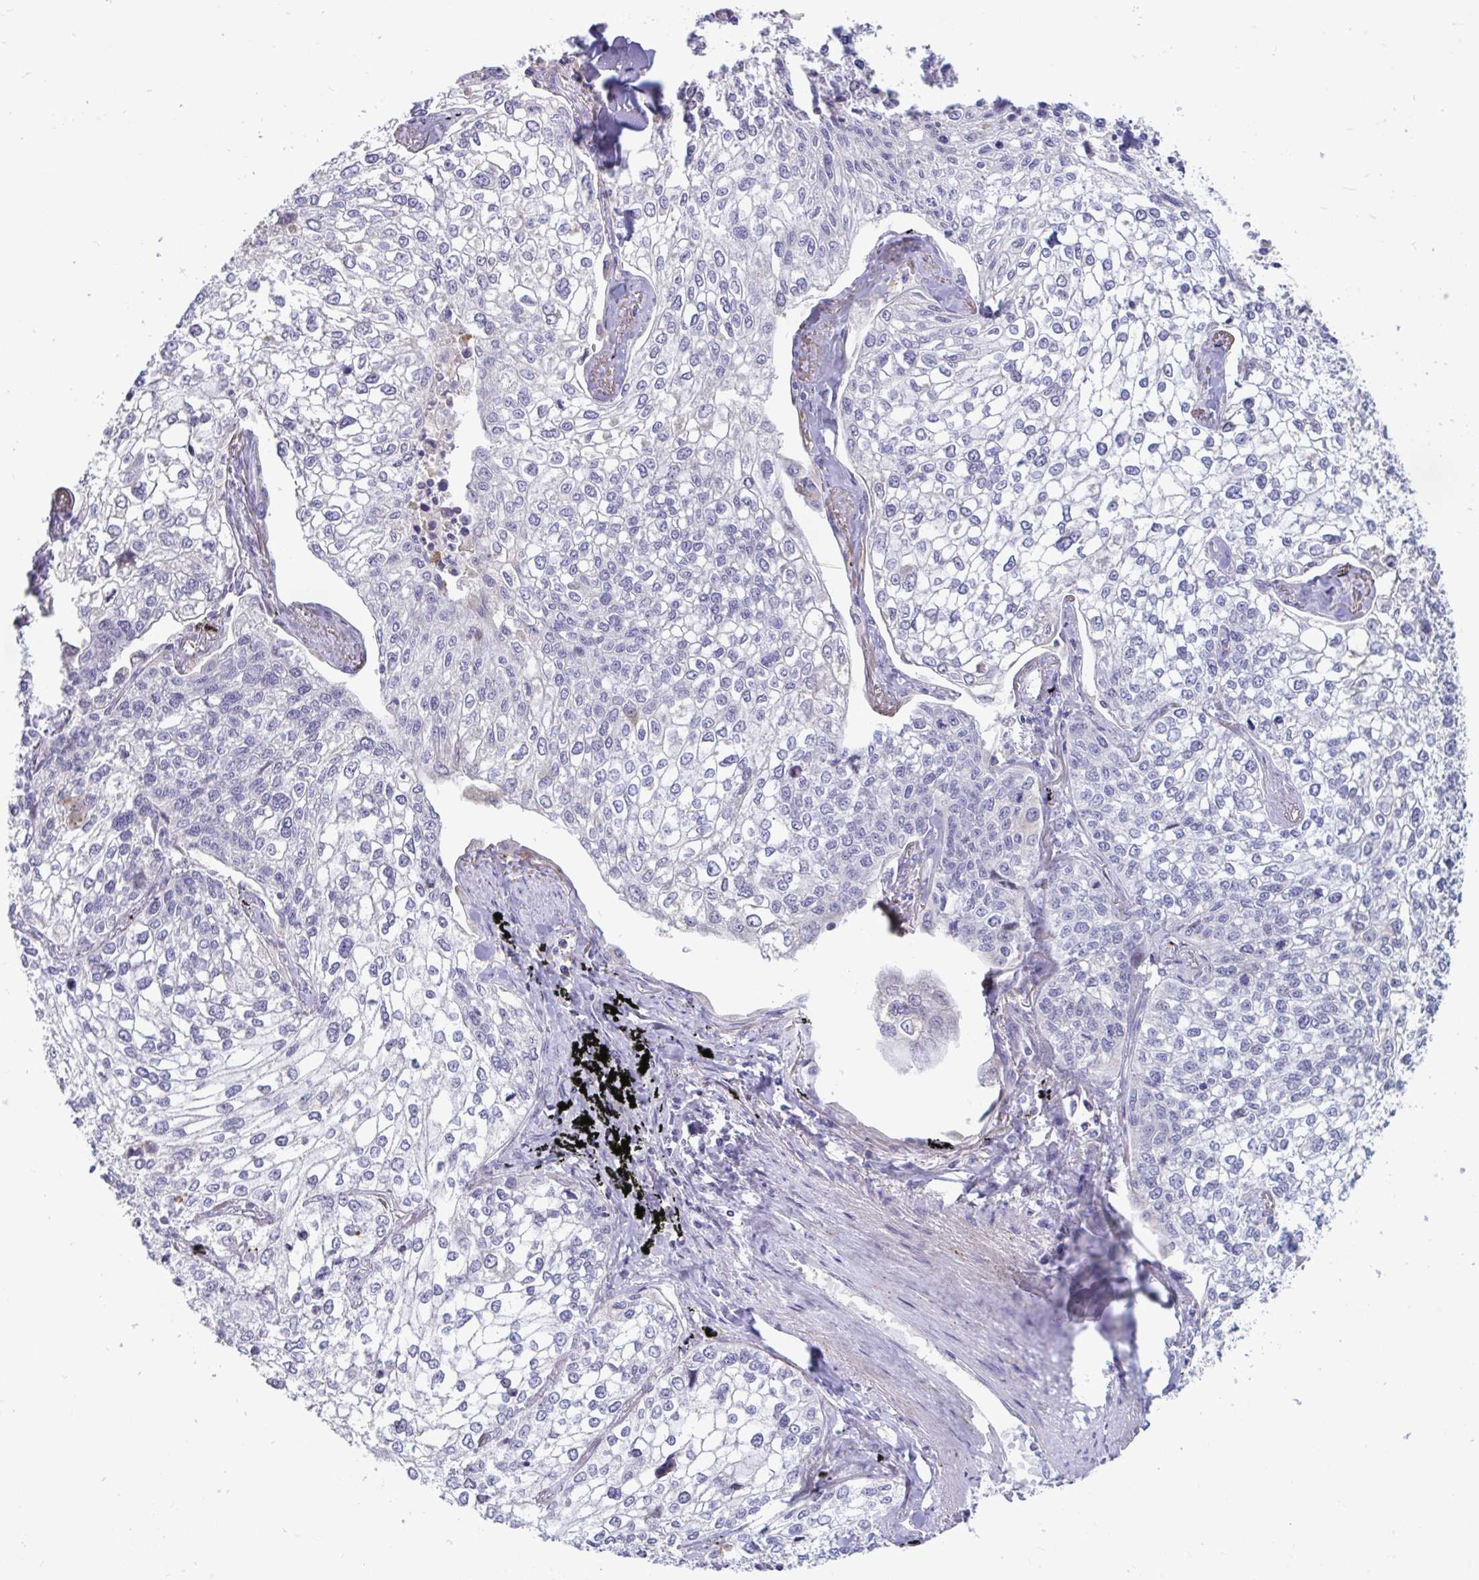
{"staining": {"intensity": "negative", "quantity": "none", "location": "none"}, "tissue": "lung cancer", "cell_type": "Tumor cells", "image_type": "cancer", "snomed": [{"axis": "morphology", "description": "Squamous cell carcinoma, NOS"}, {"axis": "topography", "description": "Lung"}], "caption": "Immunohistochemistry histopathology image of neoplastic tissue: lung squamous cell carcinoma stained with DAB demonstrates no significant protein positivity in tumor cells.", "gene": "IL37", "patient": {"sex": "male", "age": 74}}